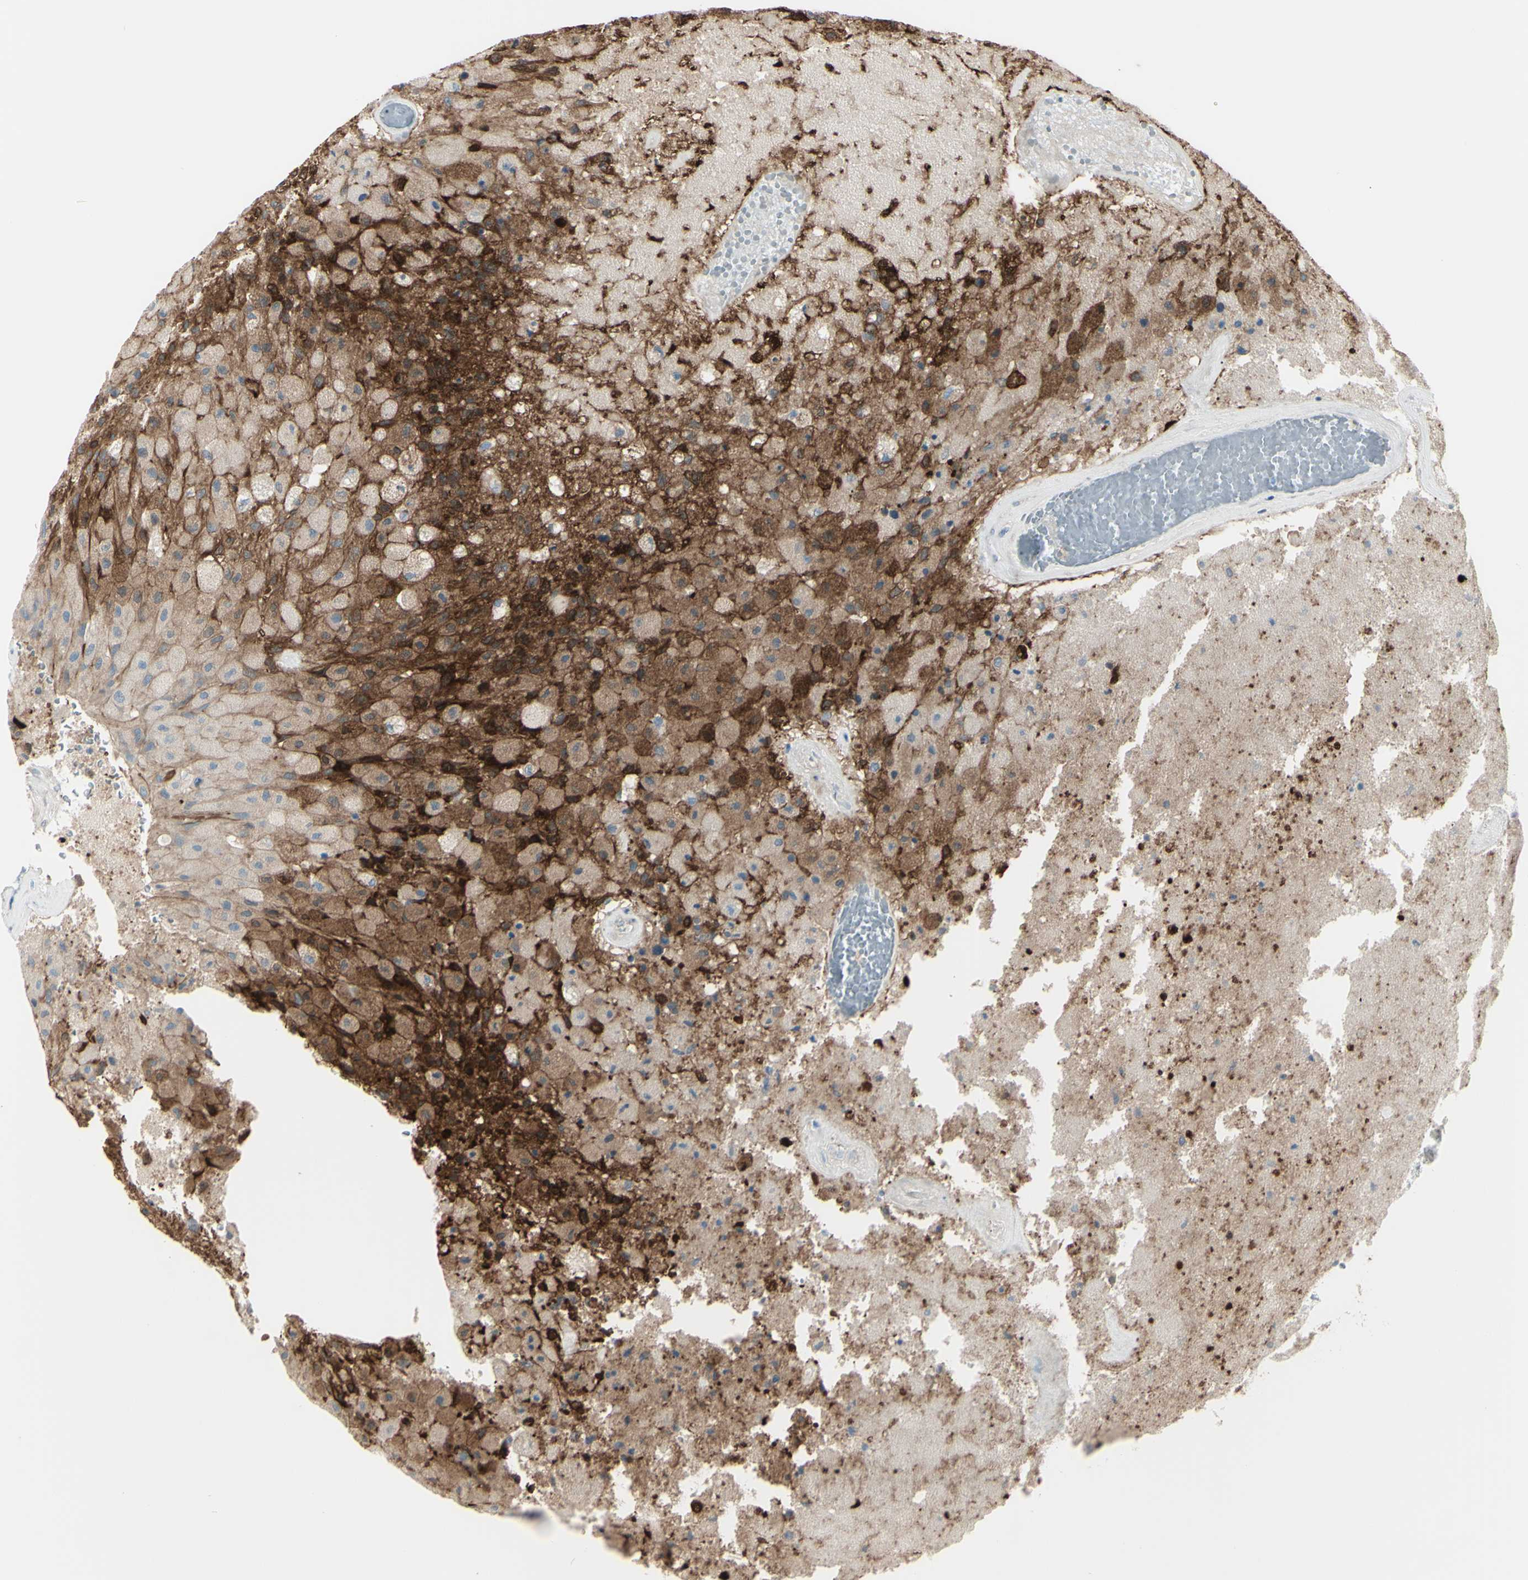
{"staining": {"intensity": "moderate", "quantity": ">75%", "location": "cytoplasmic/membranous,nuclear"}, "tissue": "glioma", "cell_type": "Tumor cells", "image_type": "cancer", "snomed": [{"axis": "morphology", "description": "Normal tissue, NOS"}, {"axis": "morphology", "description": "Glioma, malignant, High grade"}, {"axis": "topography", "description": "Cerebral cortex"}], "caption": "Immunohistochemistry (IHC) of human glioma reveals medium levels of moderate cytoplasmic/membranous and nuclear positivity in approximately >75% of tumor cells. (DAB IHC with brightfield microscopy, high magnification).", "gene": "LRRK1", "patient": {"sex": "male", "age": 77}}